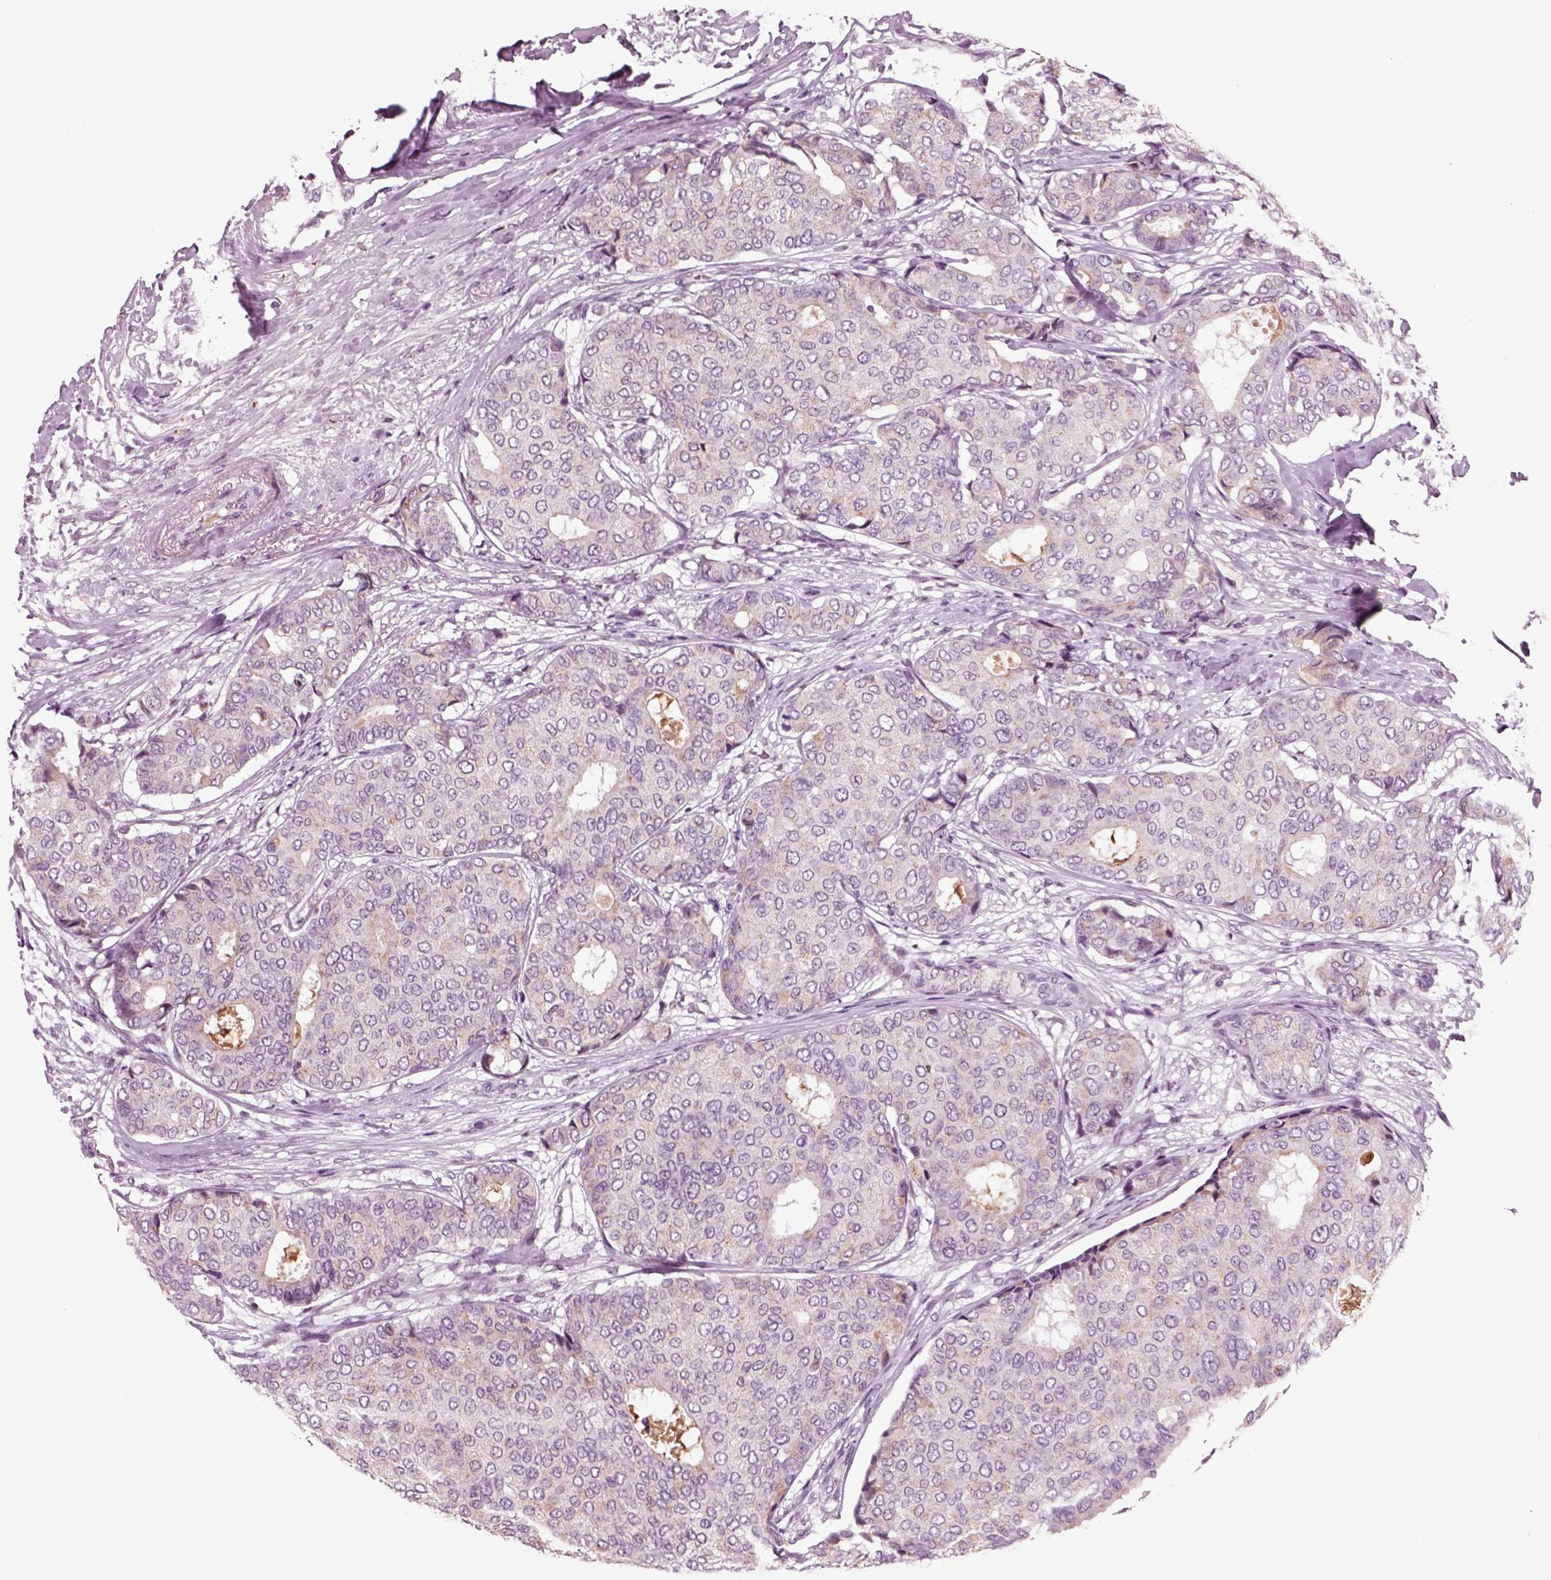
{"staining": {"intensity": "negative", "quantity": "none", "location": "none"}, "tissue": "breast cancer", "cell_type": "Tumor cells", "image_type": "cancer", "snomed": [{"axis": "morphology", "description": "Duct carcinoma"}, {"axis": "topography", "description": "Breast"}], "caption": "Human breast cancer (invasive ductal carcinoma) stained for a protein using immunohistochemistry (IHC) reveals no positivity in tumor cells.", "gene": "CHGB", "patient": {"sex": "female", "age": 75}}